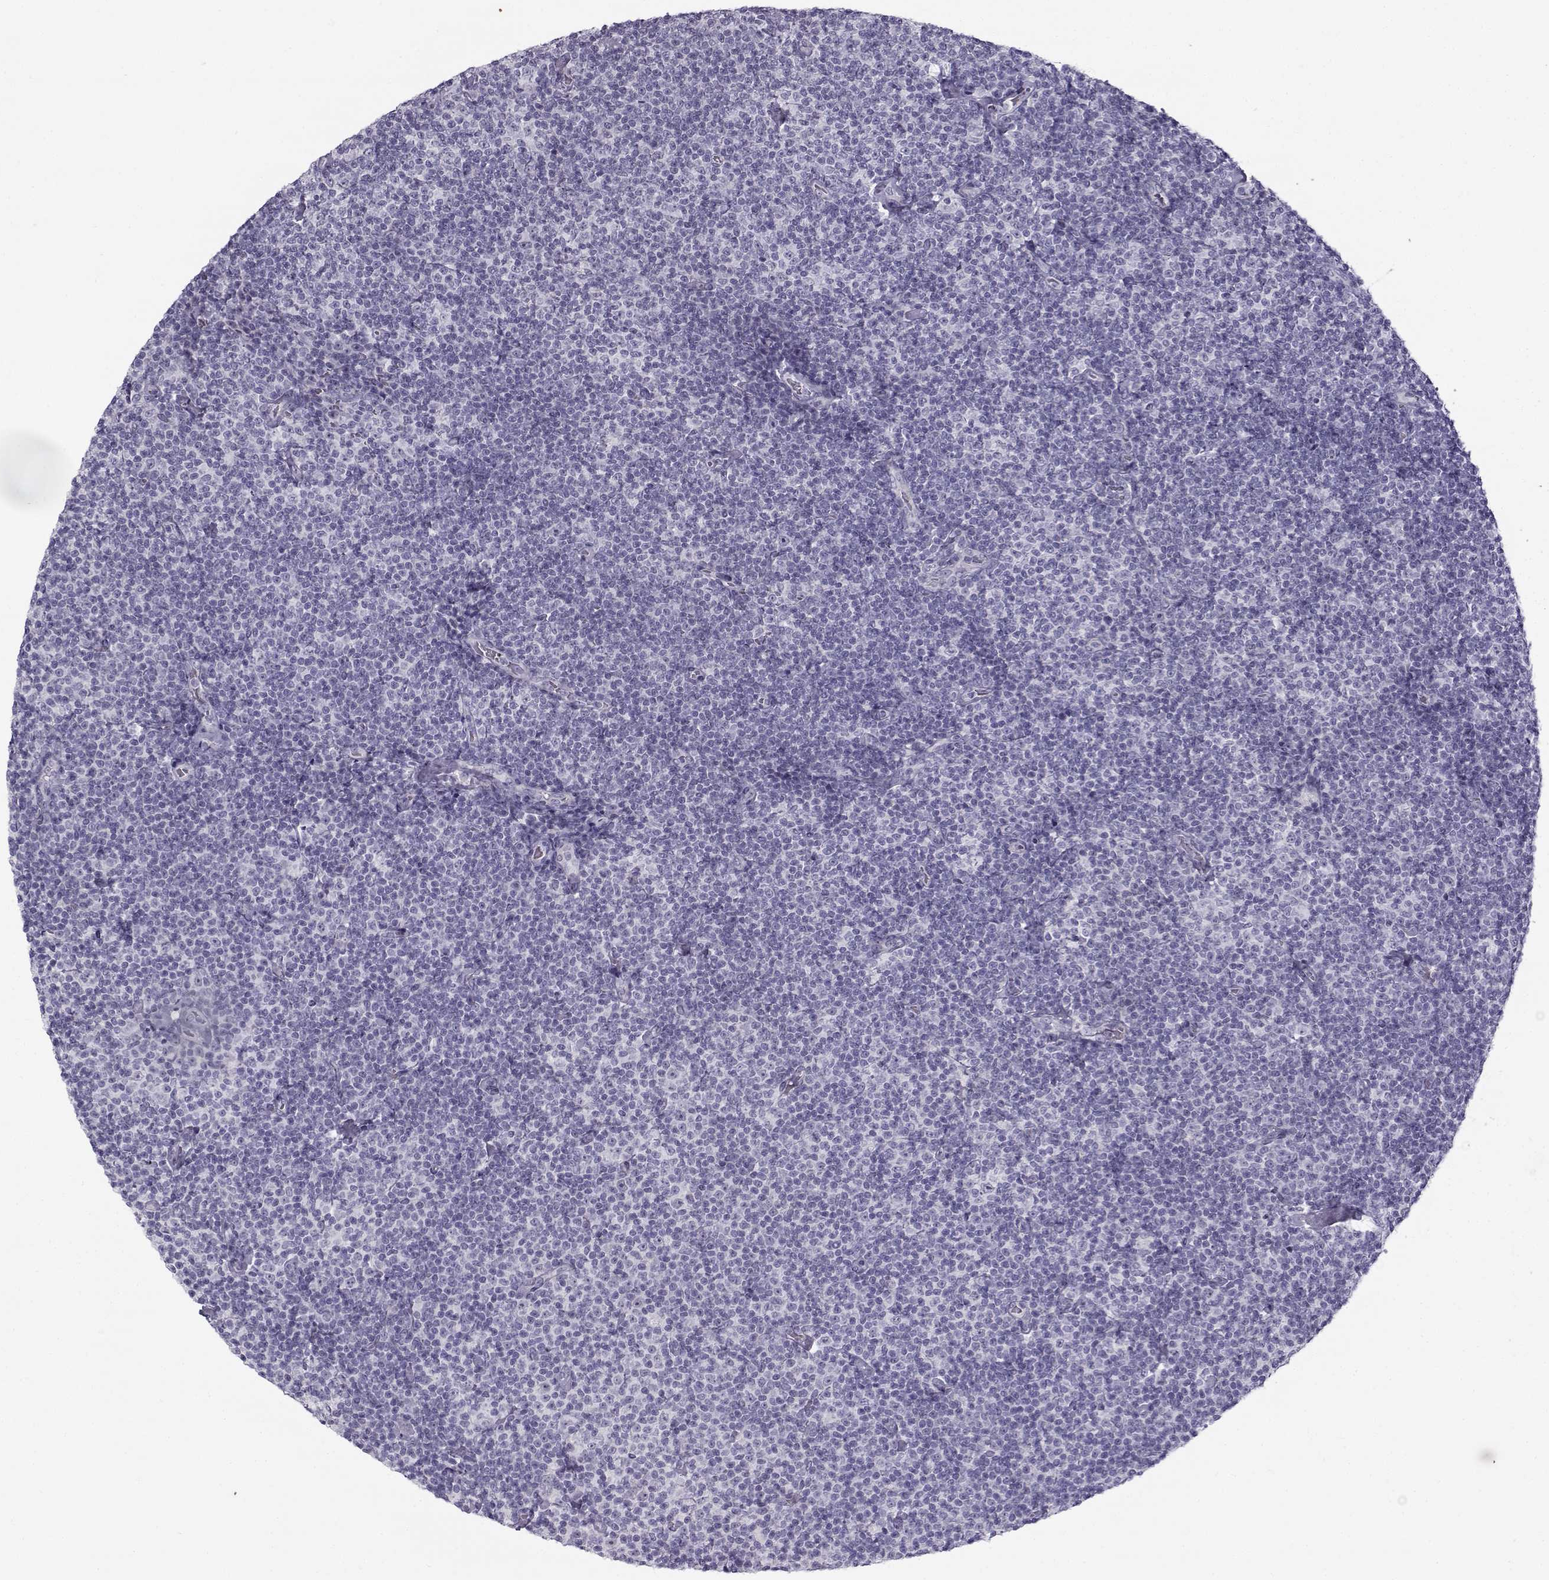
{"staining": {"intensity": "negative", "quantity": "none", "location": "none"}, "tissue": "lymphoma", "cell_type": "Tumor cells", "image_type": "cancer", "snomed": [{"axis": "morphology", "description": "Malignant lymphoma, non-Hodgkin's type, Low grade"}, {"axis": "topography", "description": "Lymph node"}], "caption": "Tumor cells are negative for protein expression in human low-grade malignant lymphoma, non-Hodgkin's type.", "gene": "TEX55", "patient": {"sex": "male", "age": 81}}